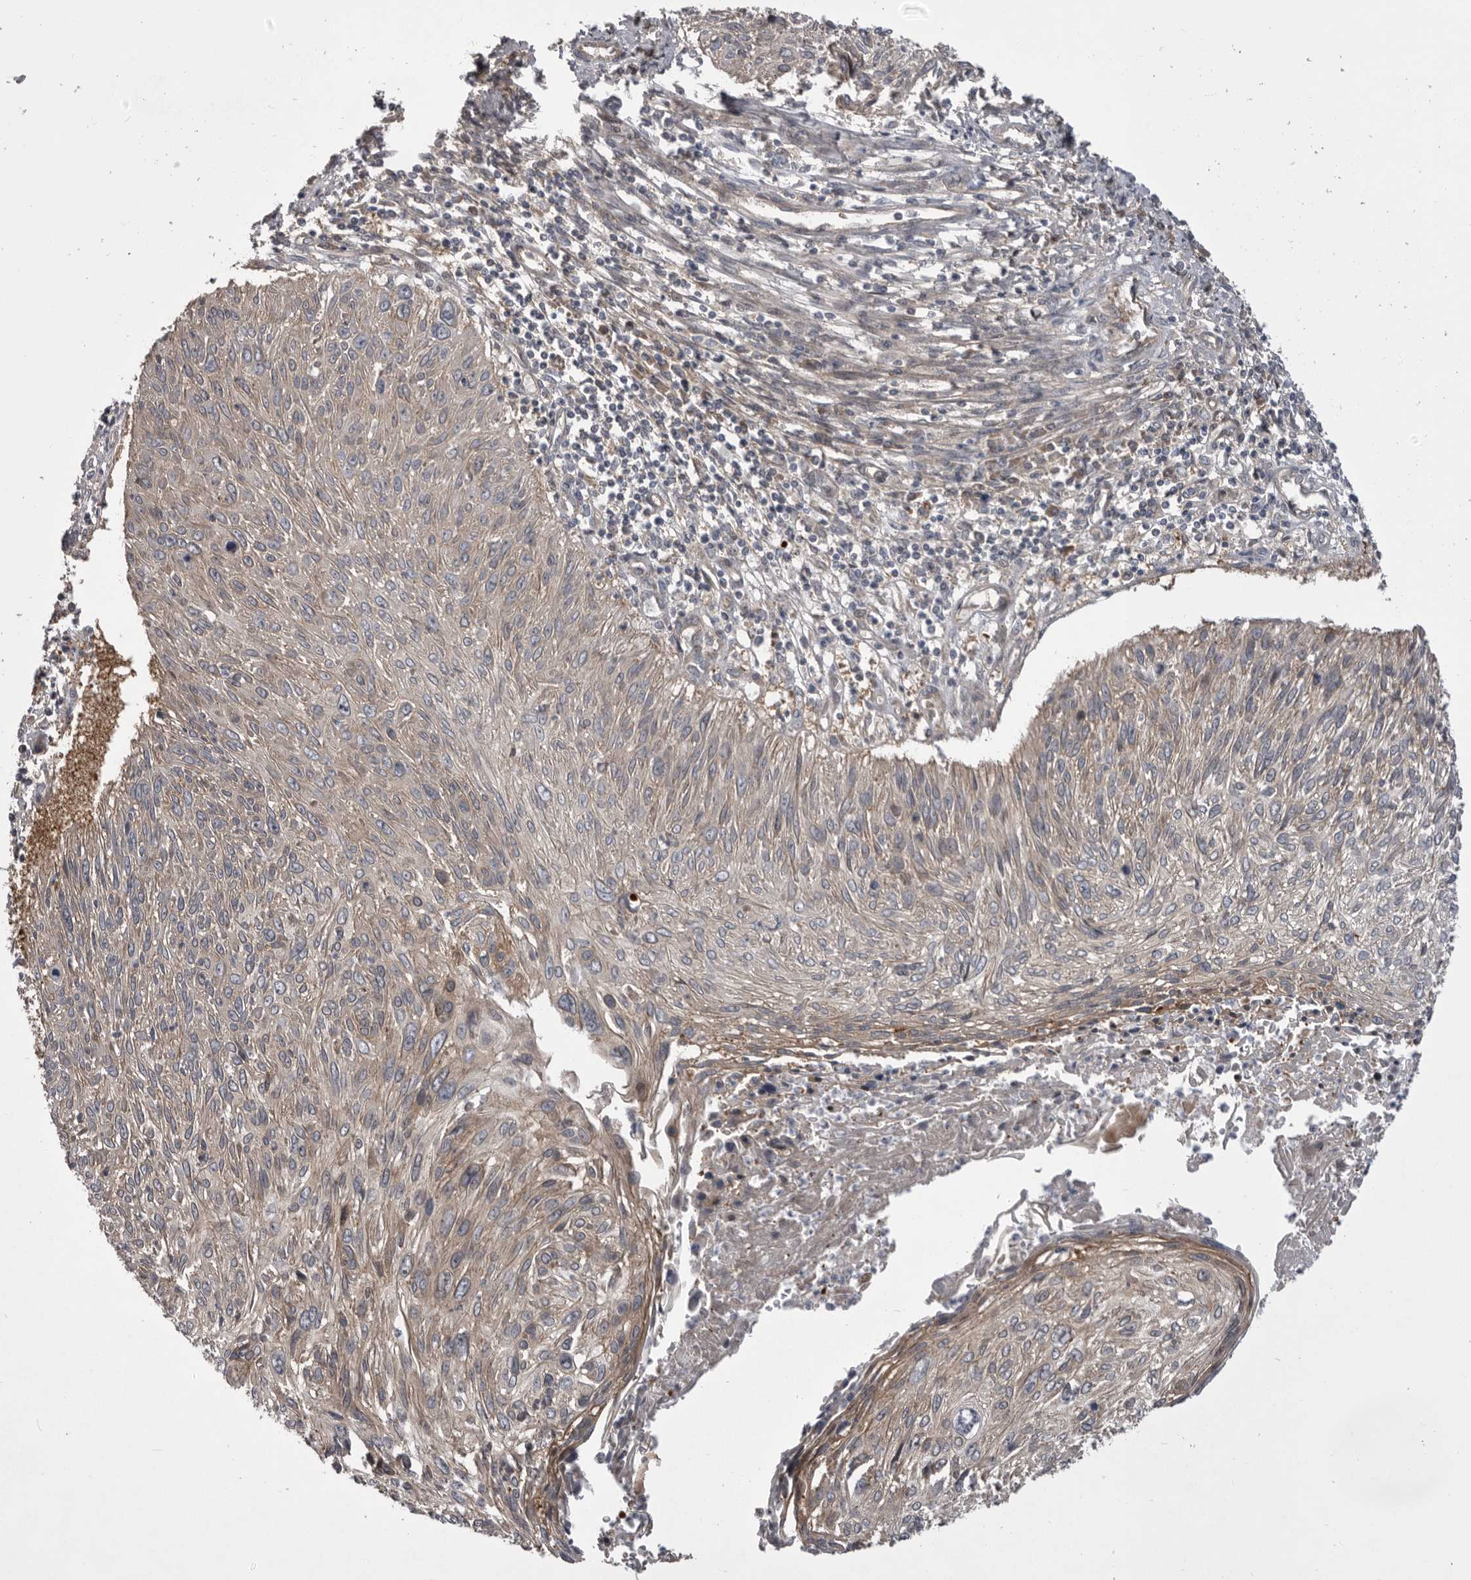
{"staining": {"intensity": "weak", "quantity": "<25%", "location": "cytoplasmic/membranous"}, "tissue": "cervical cancer", "cell_type": "Tumor cells", "image_type": "cancer", "snomed": [{"axis": "morphology", "description": "Squamous cell carcinoma, NOS"}, {"axis": "topography", "description": "Cervix"}], "caption": "Tumor cells are negative for protein expression in human cervical squamous cell carcinoma.", "gene": "RAB3GAP2", "patient": {"sex": "female", "age": 51}}